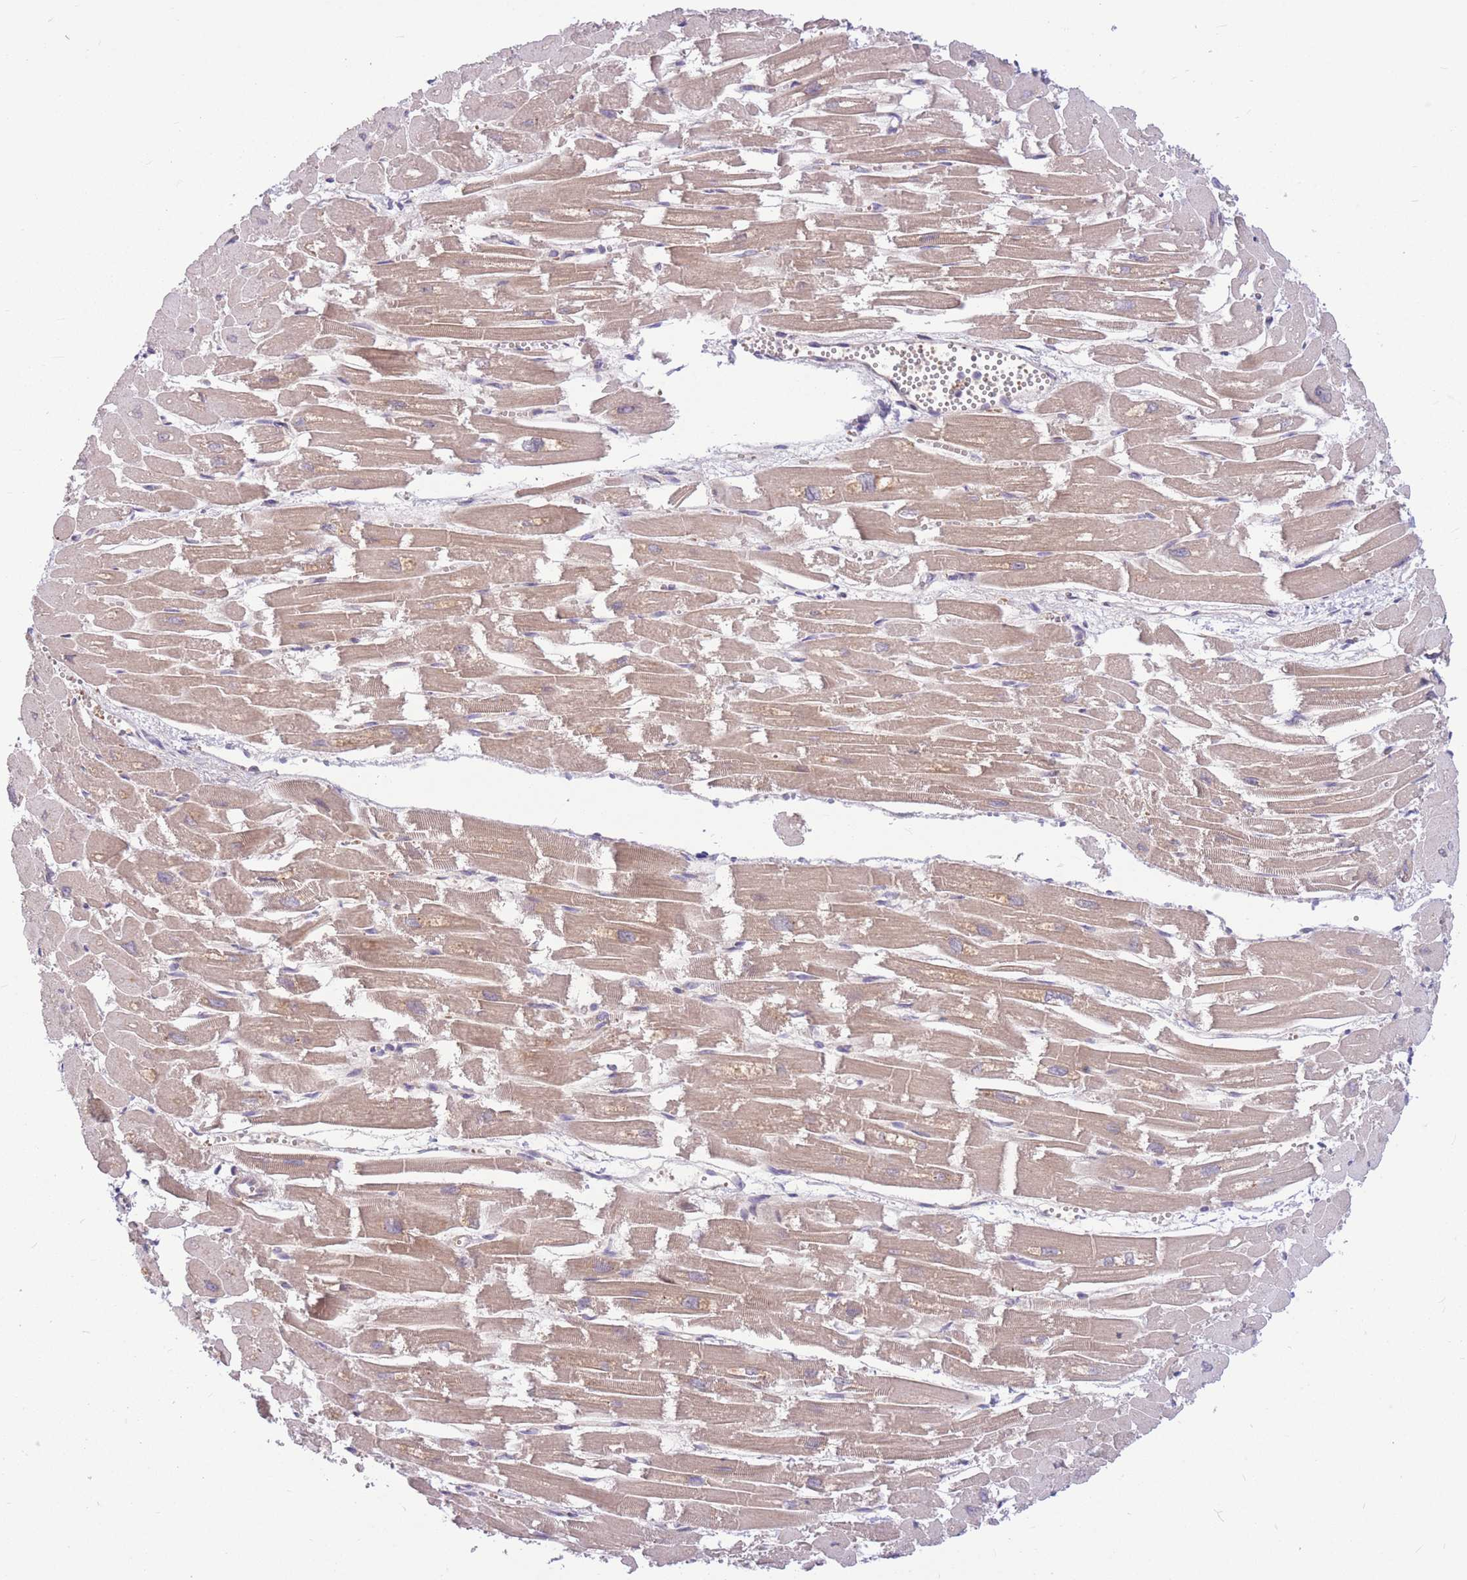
{"staining": {"intensity": "moderate", "quantity": ">75%", "location": "cytoplasmic/membranous"}, "tissue": "heart muscle", "cell_type": "Cardiomyocytes", "image_type": "normal", "snomed": [{"axis": "morphology", "description": "Normal tissue, NOS"}, {"axis": "topography", "description": "Heart"}], "caption": "DAB (3,3'-diaminobenzidine) immunohistochemical staining of benign heart muscle exhibits moderate cytoplasmic/membranous protein expression in about >75% of cardiomyocytes.", "gene": "GMNN", "patient": {"sex": "male", "age": 54}}